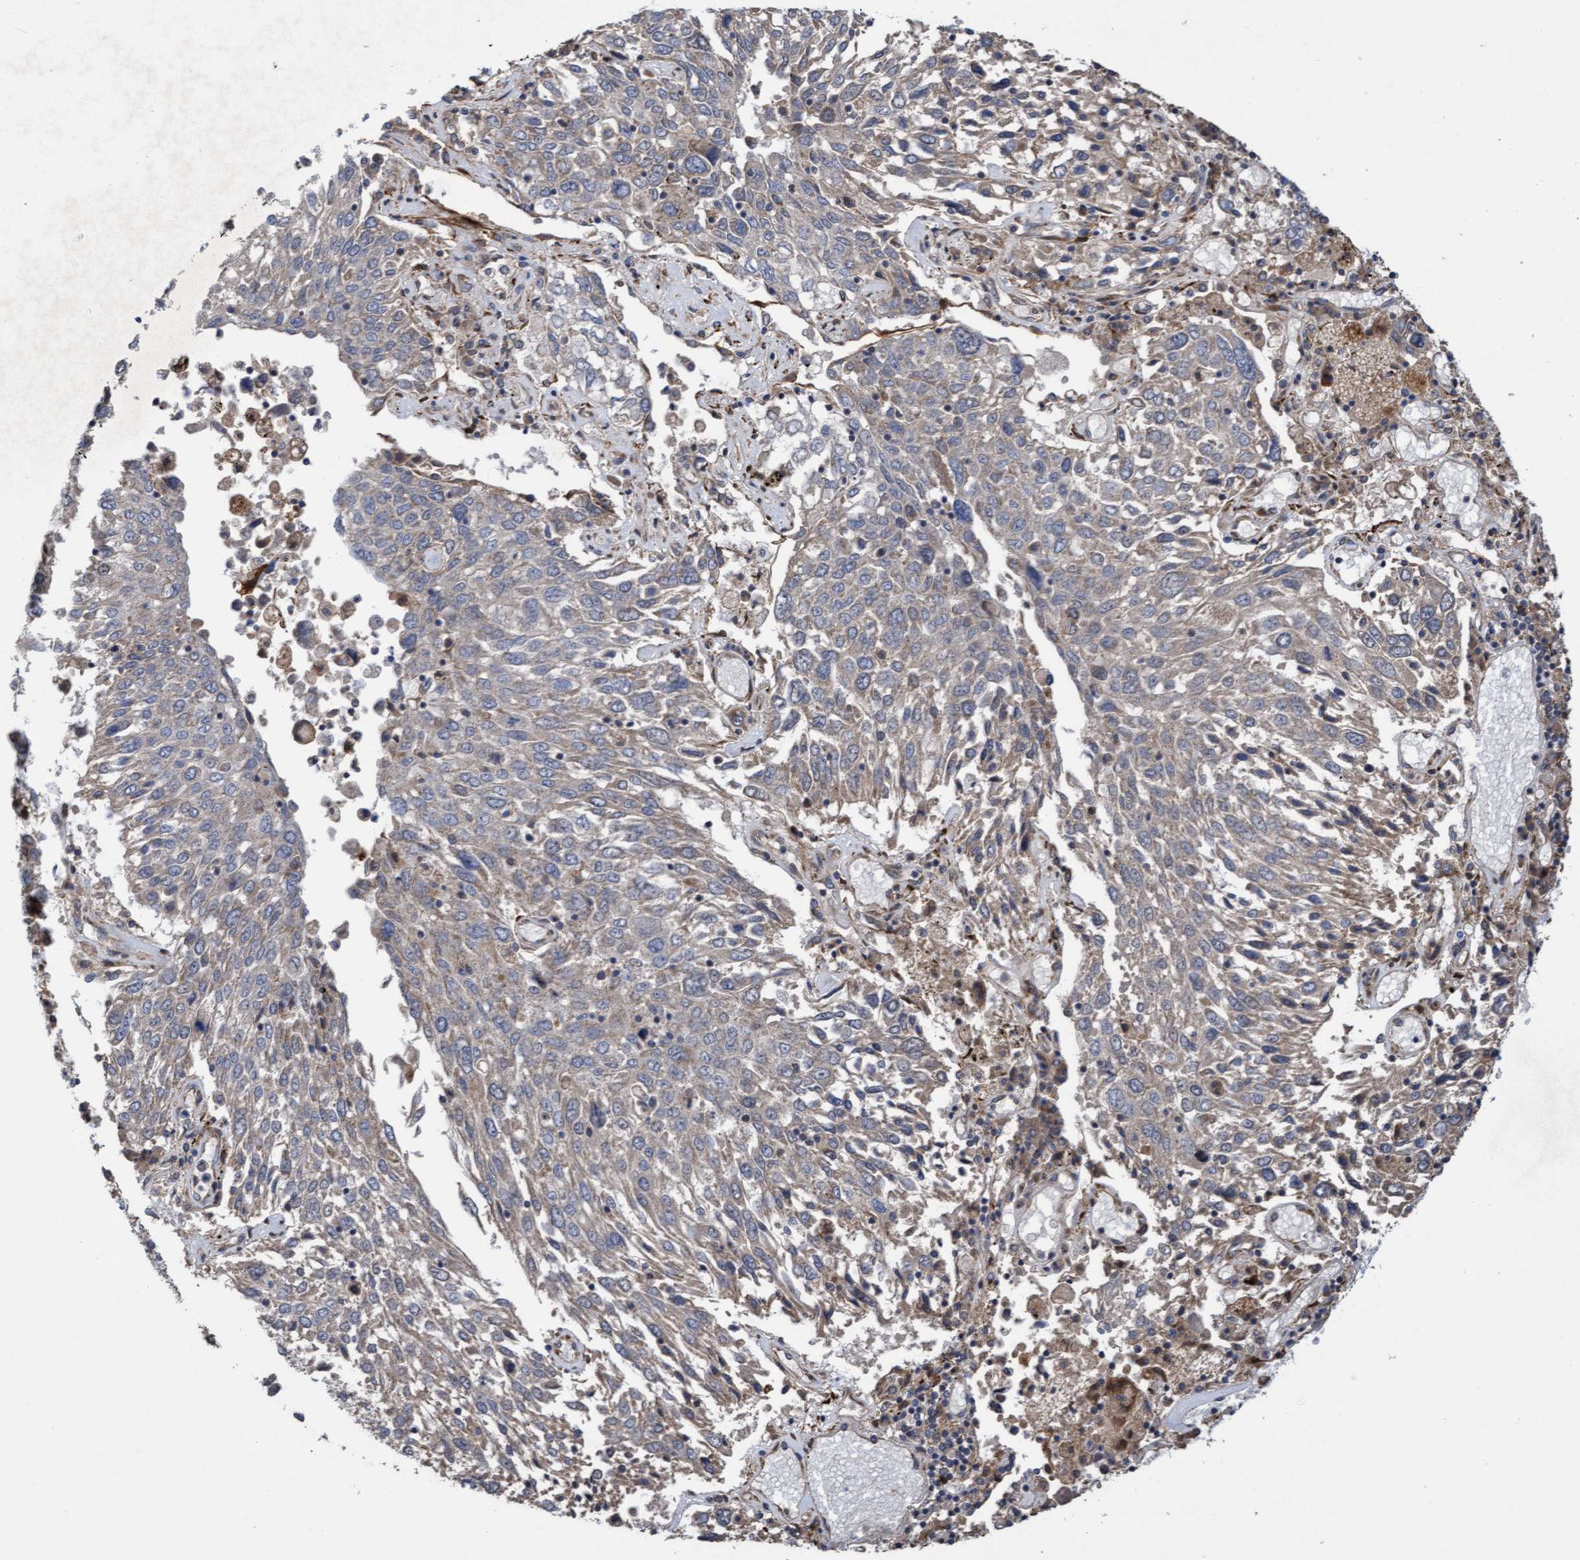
{"staining": {"intensity": "weak", "quantity": "<25%", "location": "cytoplasmic/membranous"}, "tissue": "lung cancer", "cell_type": "Tumor cells", "image_type": "cancer", "snomed": [{"axis": "morphology", "description": "Squamous cell carcinoma, NOS"}, {"axis": "topography", "description": "Lung"}], "caption": "A photomicrograph of squamous cell carcinoma (lung) stained for a protein displays no brown staining in tumor cells.", "gene": "ELP5", "patient": {"sex": "male", "age": 65}}